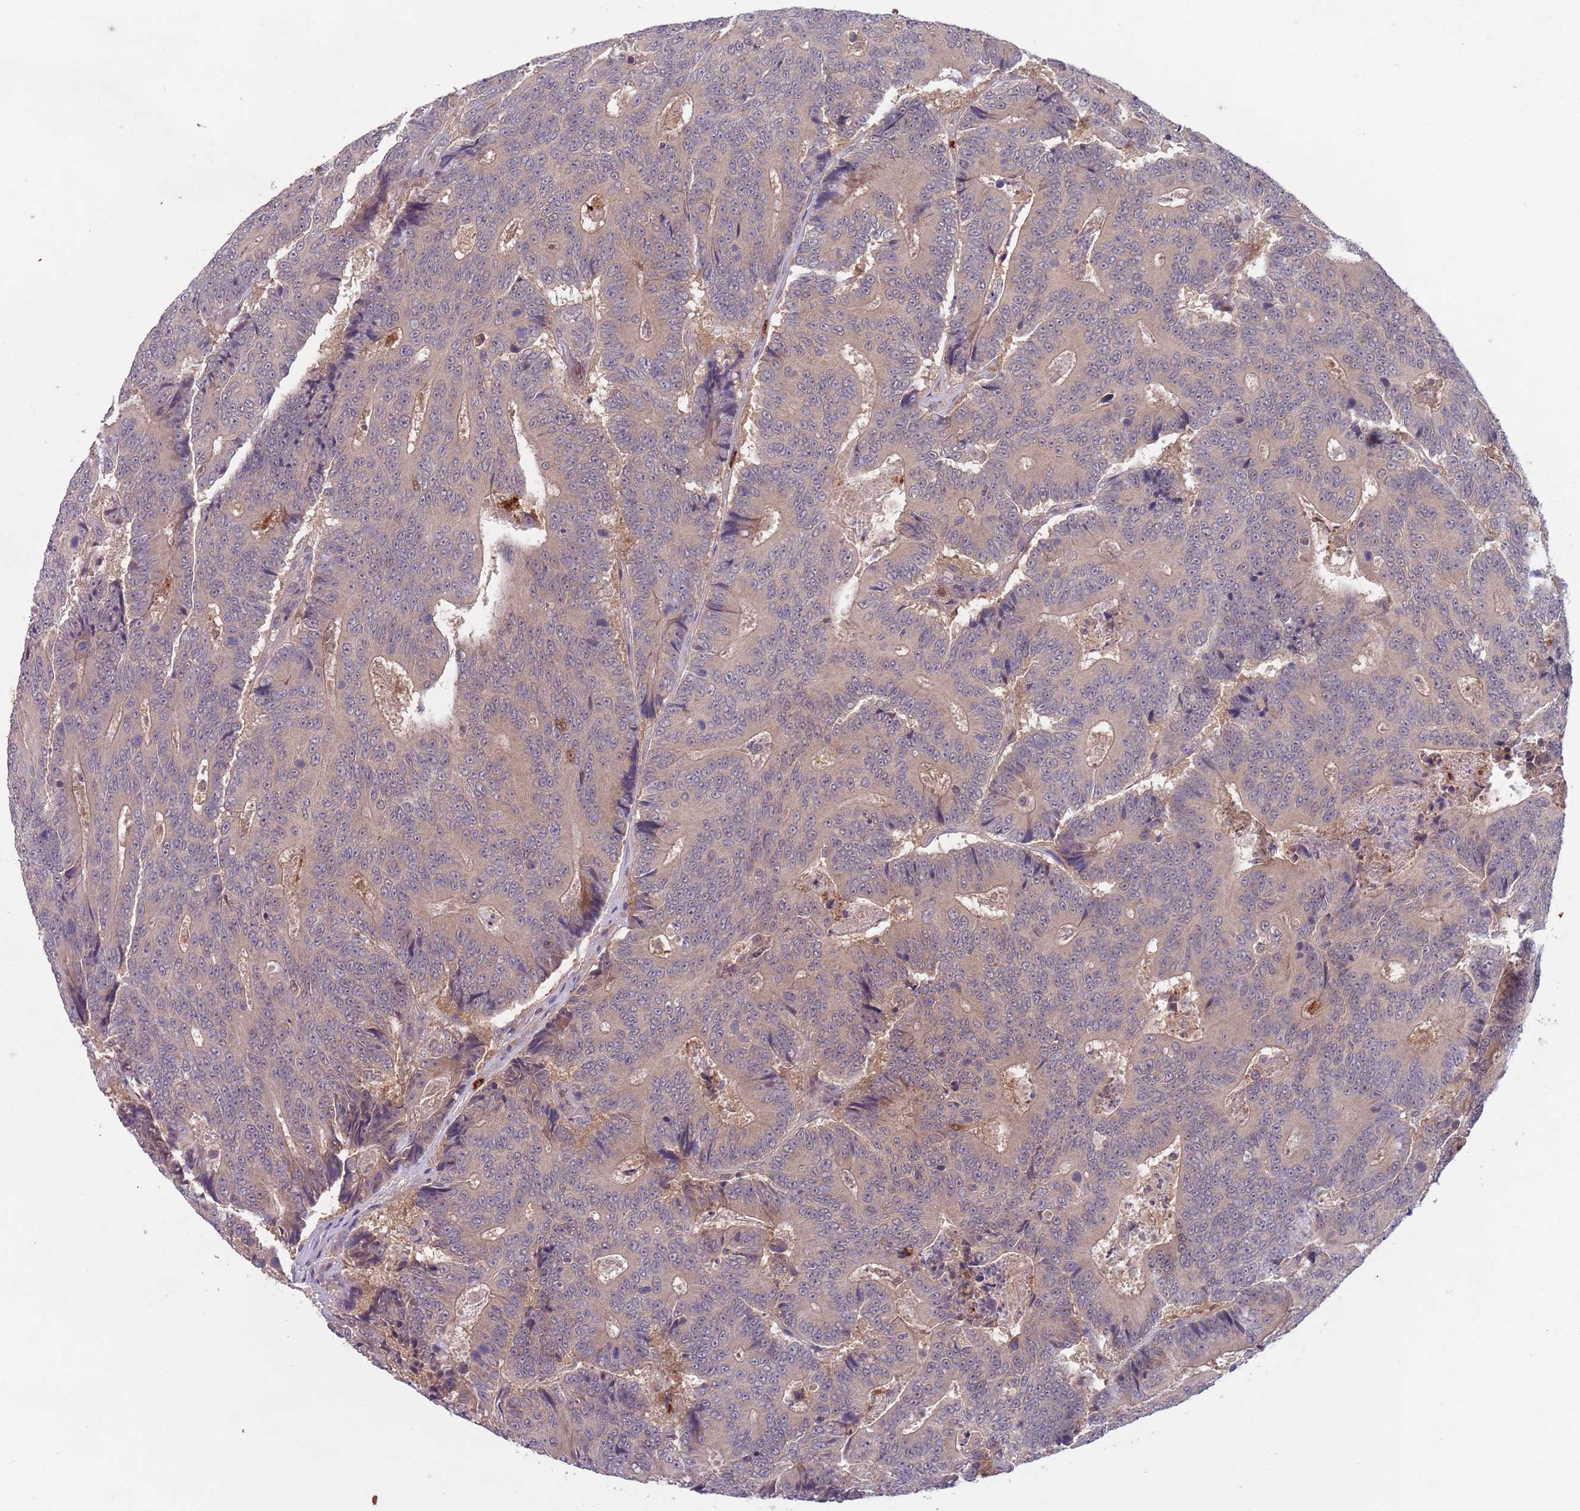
{"staining": {"intensity": "weak", "quantity": ">75%", "location": "cytoplasmic/membranous"}, "tissue": "colorectal cancer", "cell_type": "Tumor cells", "image_type": "cancer", "snomed": [{"axis": "morphology", "description": "Adenocarcinoma, NOS"}, {"axis": "topography", "description": "Colon"}], "caption": "Immunohistochemistry micrograph of colorectal adenocarcinoma stained for a protein (brown), which demonstrates low levels of weak cytoplasmic/membranous expression in about >75% of tumor cells.", "gene": "TYW1", "patient": {"sex": "male", "age": 83}}